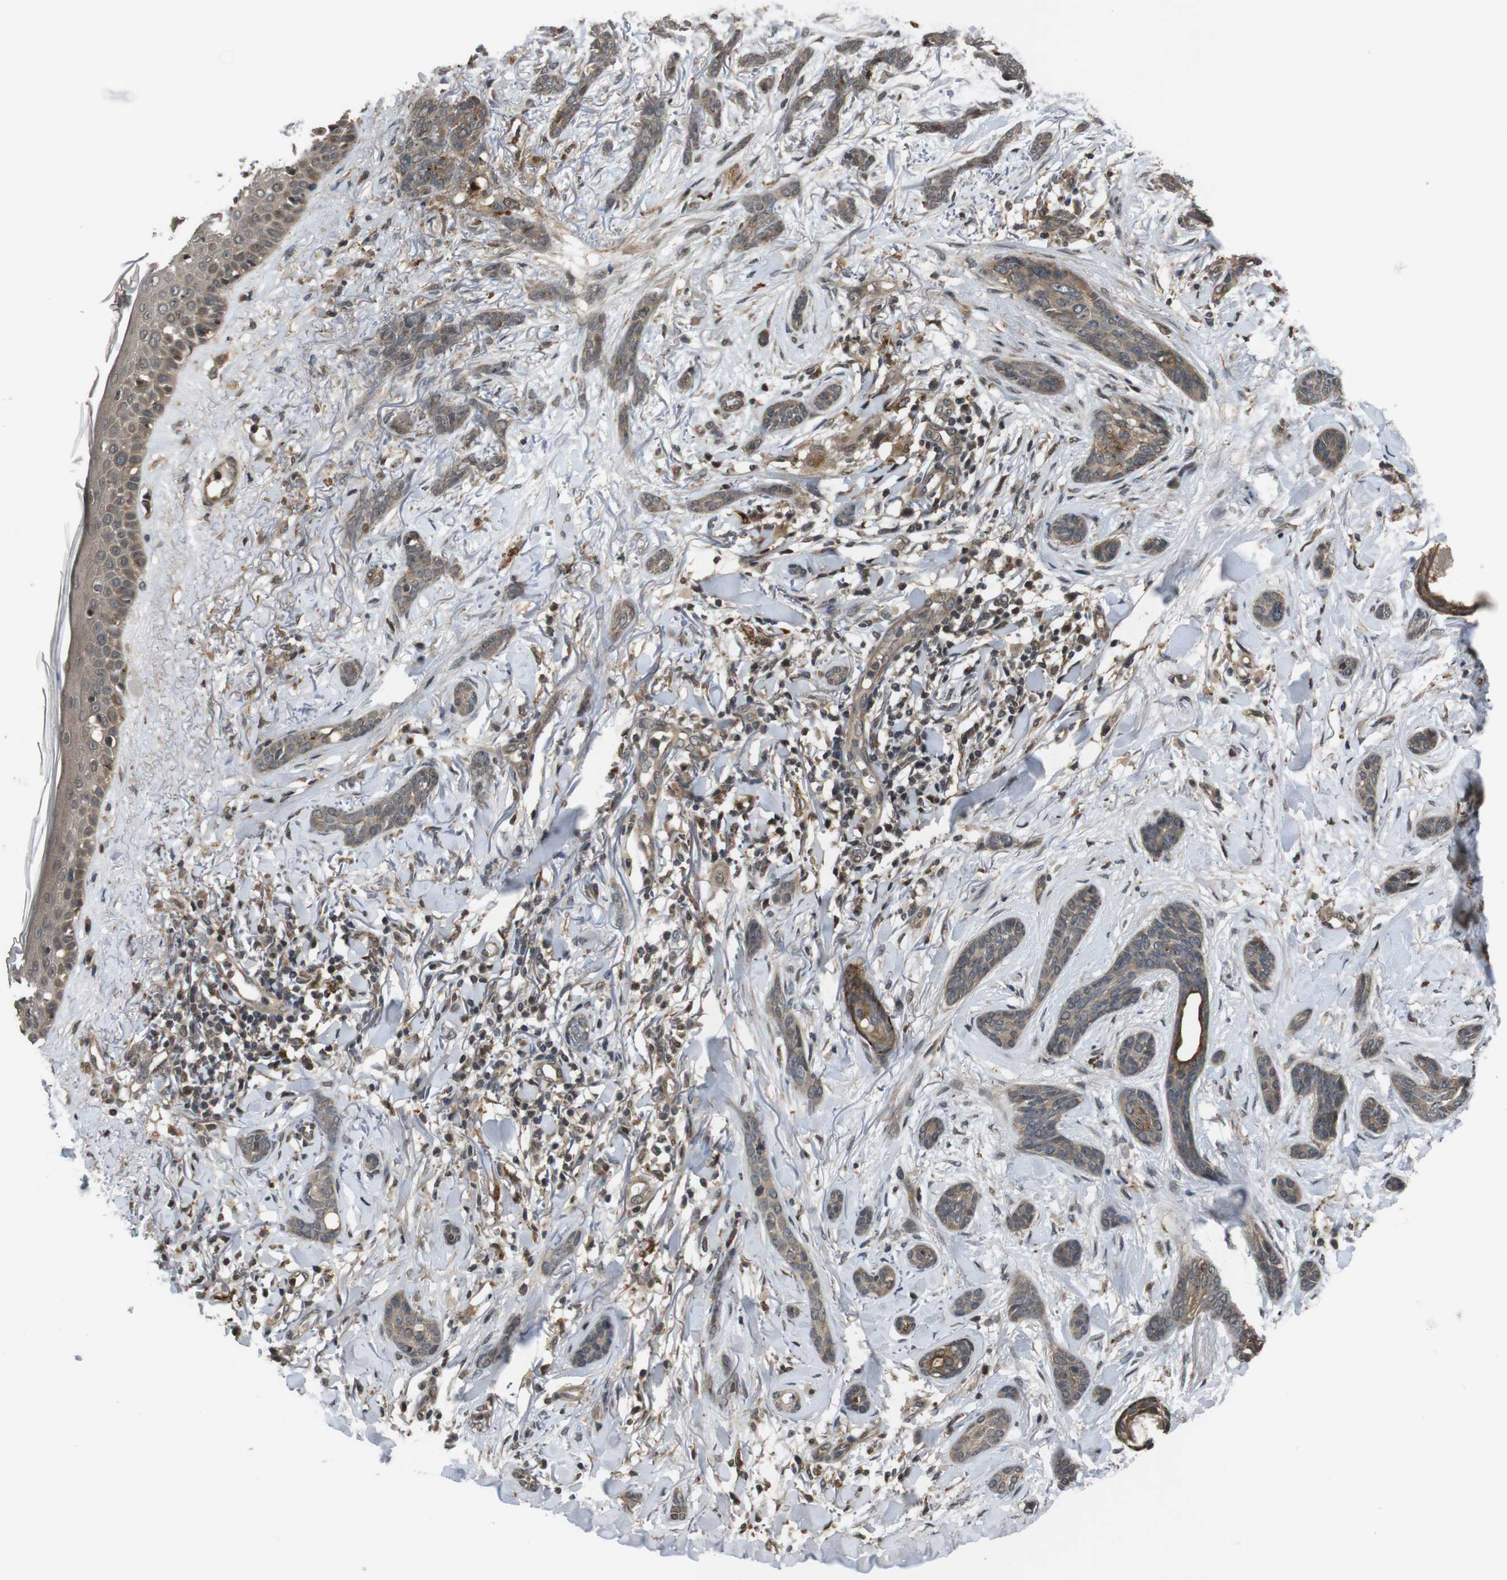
{"staining": {"intensity": "weak", "quantity": ">75%", "location": "cytoplasmic/membranous"}, "tissue": "skin cancer", "cell_type": "Tumor cells", "image_type": "cancer", "snomed": [{"axis": "morphology", "description": "Basal cell carcinoma"}, {"axis": "morphology", "description": "Adnexal tumor, benign"}, {"axis": "topography", "description": "Skin"}], "caption": "A low amount of weak cytoplasmic/membranous positivity is seen in about >75% of tumor cells in skin cancer tissue.", "gene": "FZD10", "patient": {"sex": "female", "age": 42}}